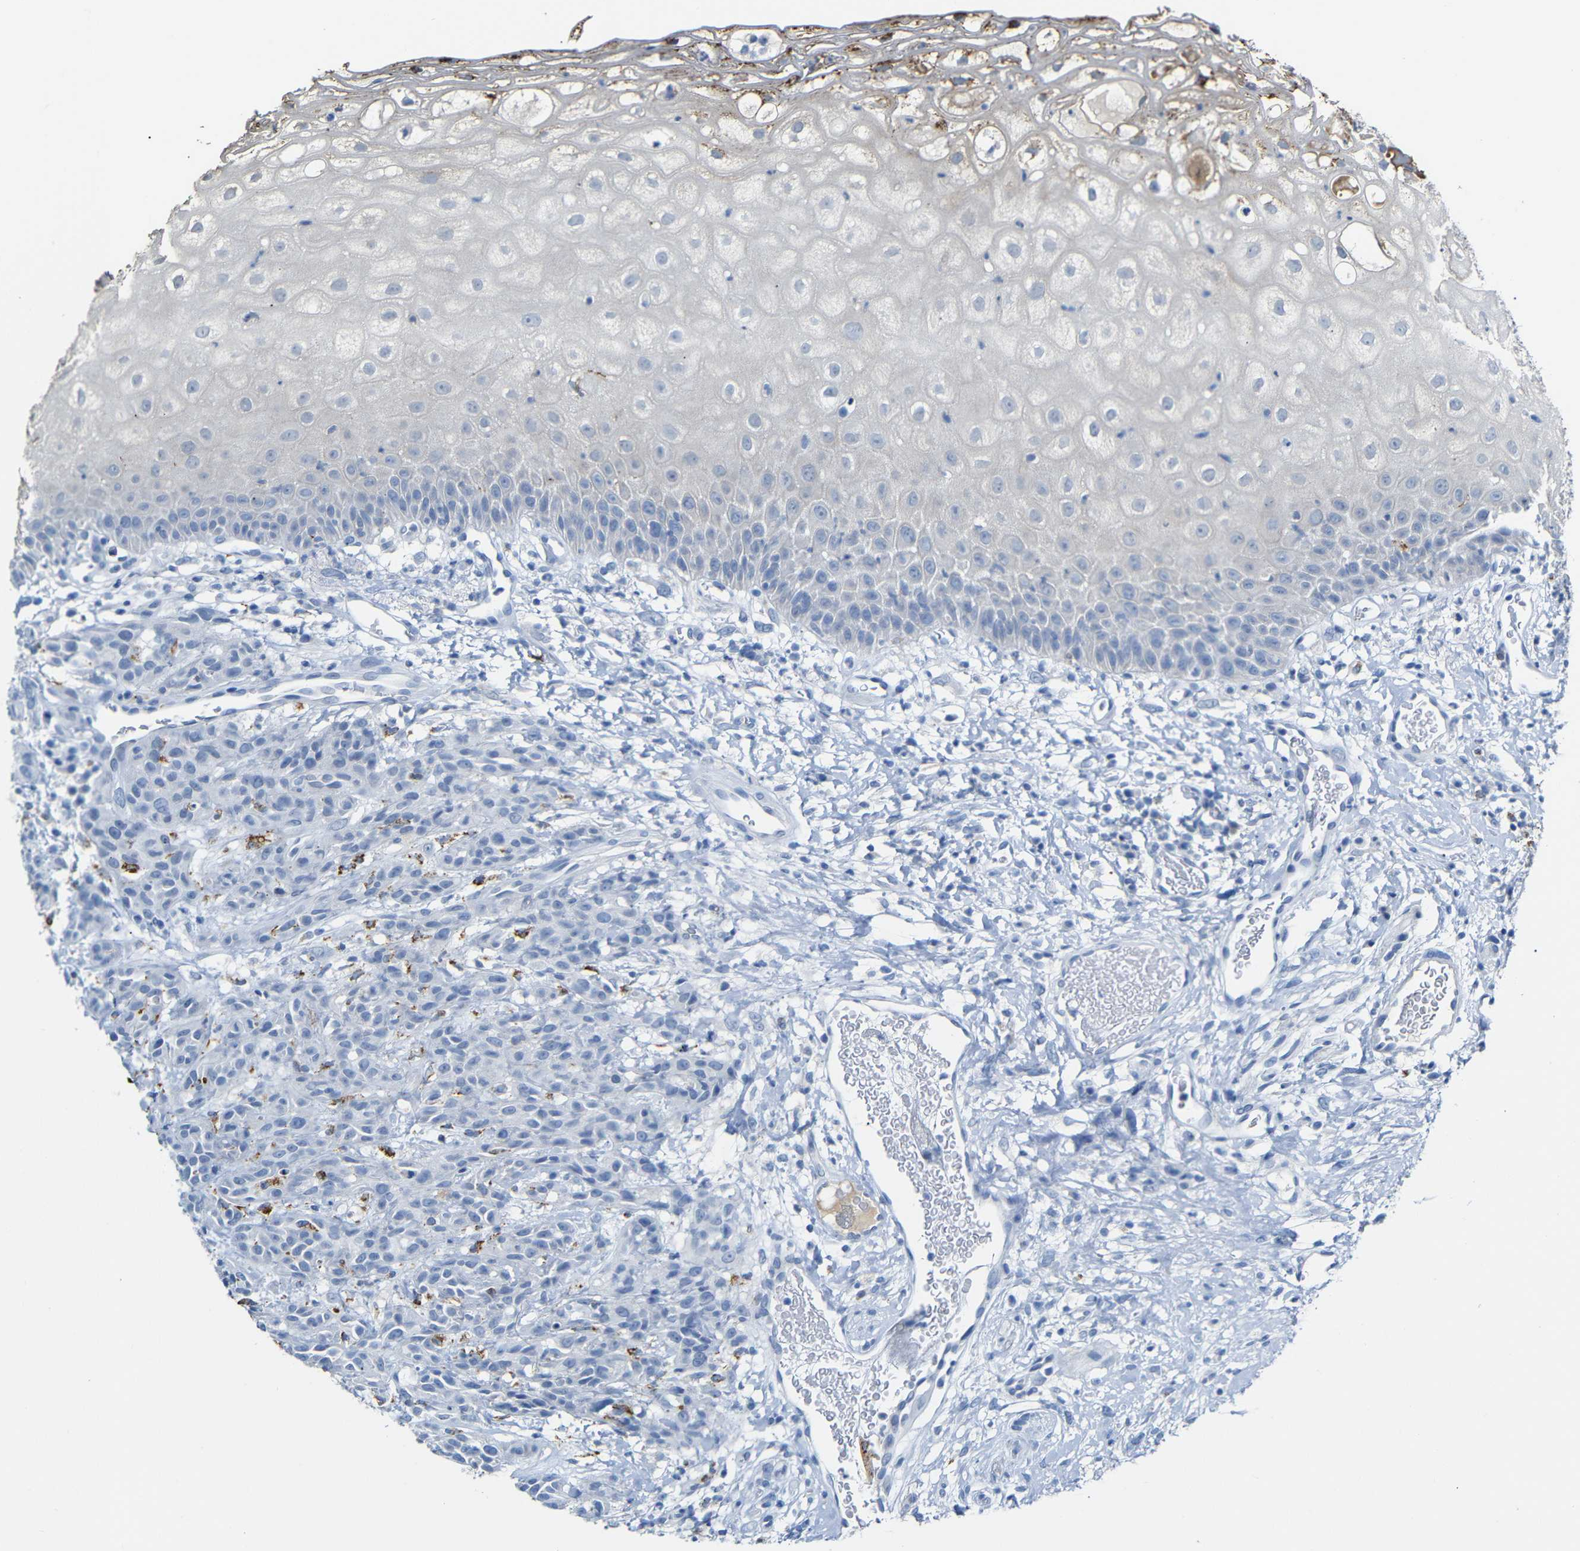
{"staining": {"intensity": "negative", "quantity": "none", "location": "none"}, "tissue": "head and neck cancer", "cell_type": "Tumor cells", "image_type": "cancer", "snomed": [{"axis": "morphology", "description": "Normal tissue, NOS"}, {"axis": "morphology", "description": "Squamous cell carcinoma, NOS"}, {"axis": "topography", "description": "Cartilage tissue"}, {"axis": "topography", "description": "Head-Neck"}], "caption": "High power microscopy photomicrograph of an immunohistochemistry (IHC) micrograph of head and neck squamous cell carcinoma, revealing no significant staining in tumor cells. Nuclei are stained in blue.", "gene": "C15orf48", "patient": {"sex": "male", "age": 62}}